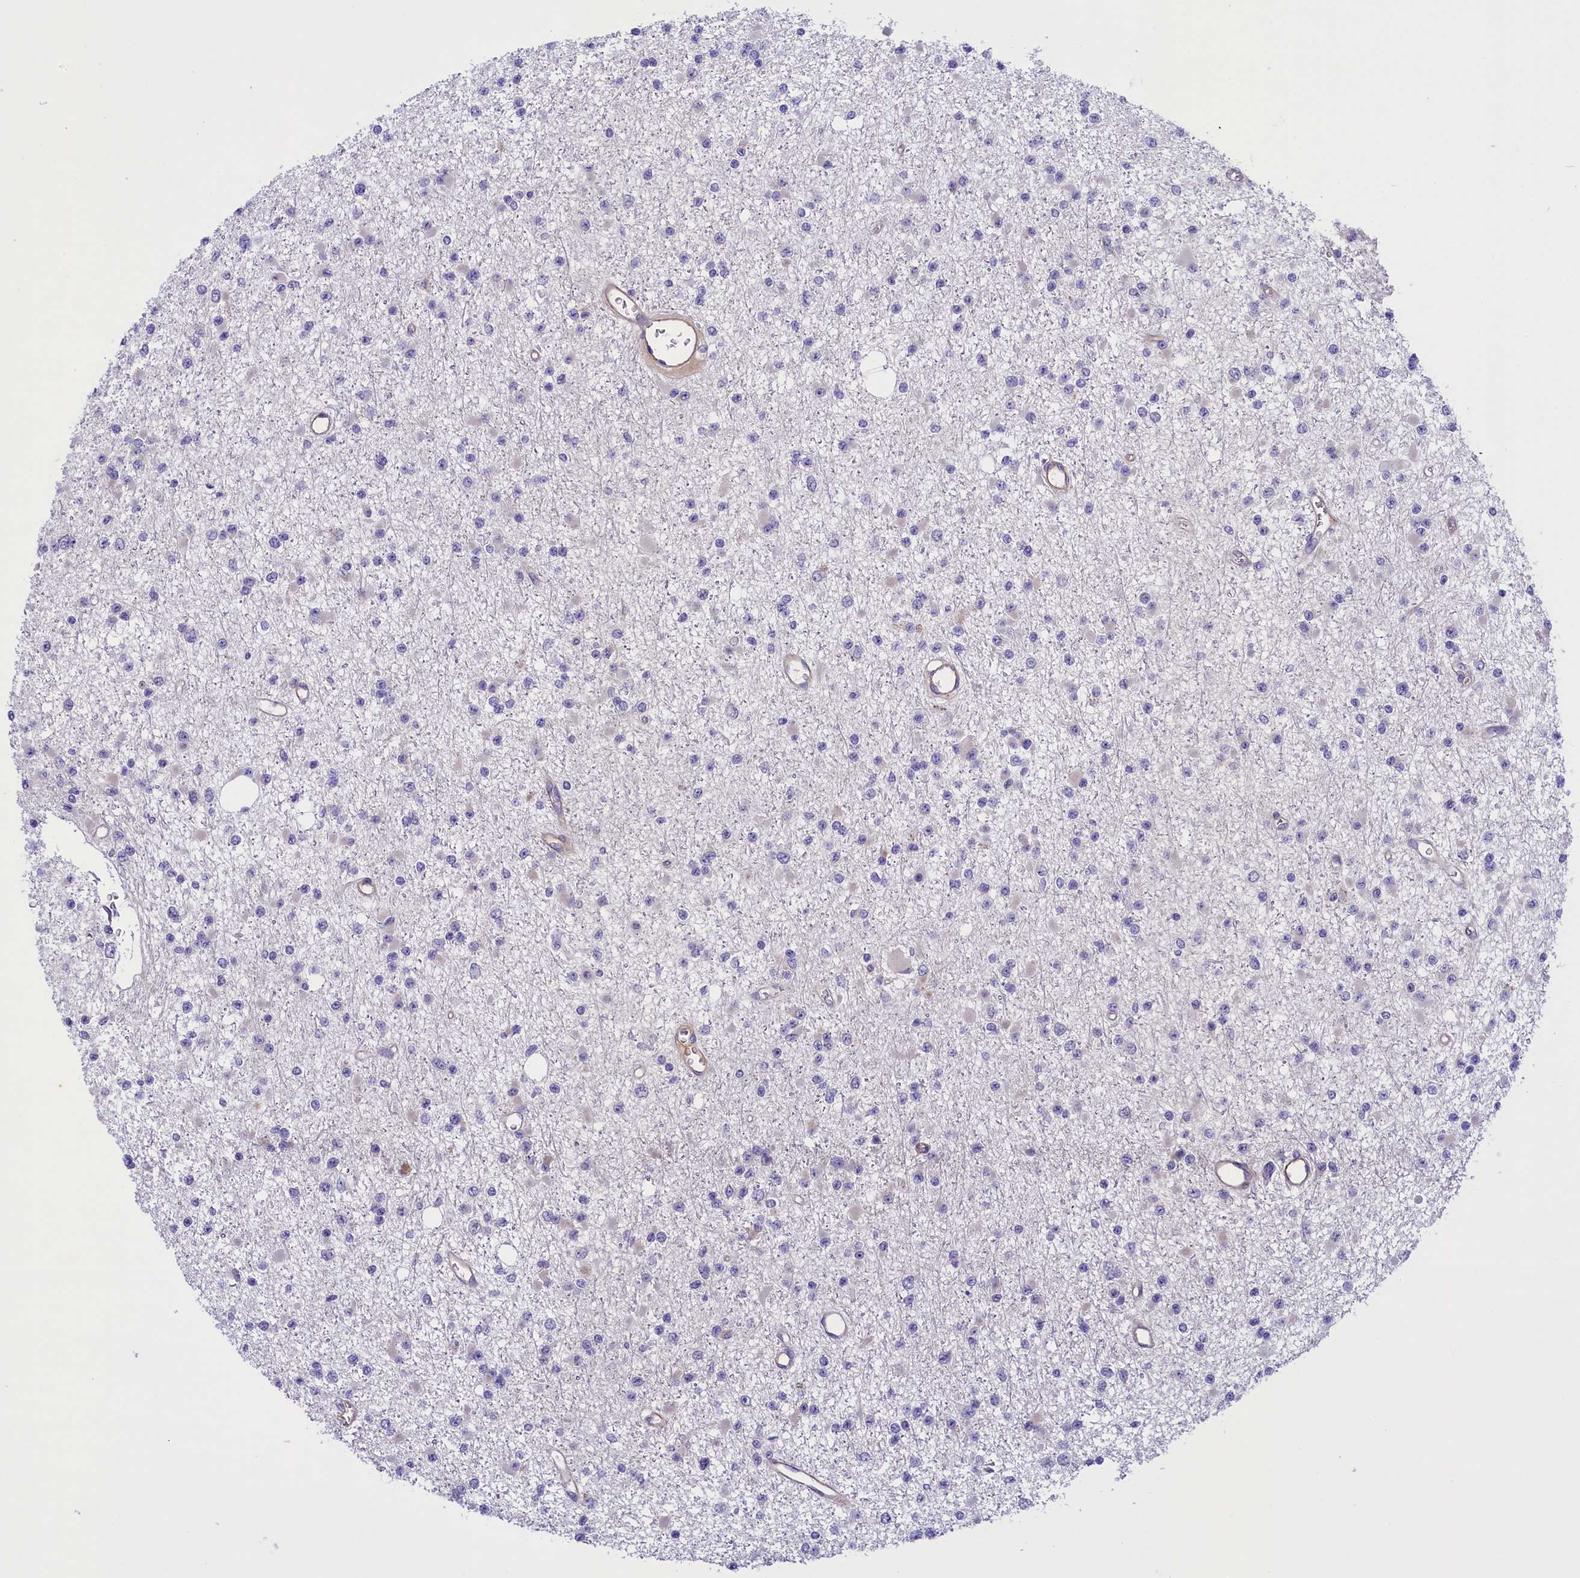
{"staining": {"intensity": "negative", "quantity": "none", "location": "none"}, "tissue": "glioma", "cell_type": "Tumor cells", "image_type": "cancer", "snomed": [{"axis": "morphology", "description": "Glioma, malignant, Low grade"}, {"axis": "topography", "description": "Brain"}], "caption": "This is an IHC histopathology image of human malignant glioma (low-grade). There is no expression in tumor cells.", "gene": "CCDC32", "patient": {"sex": "female", "age": 22}}